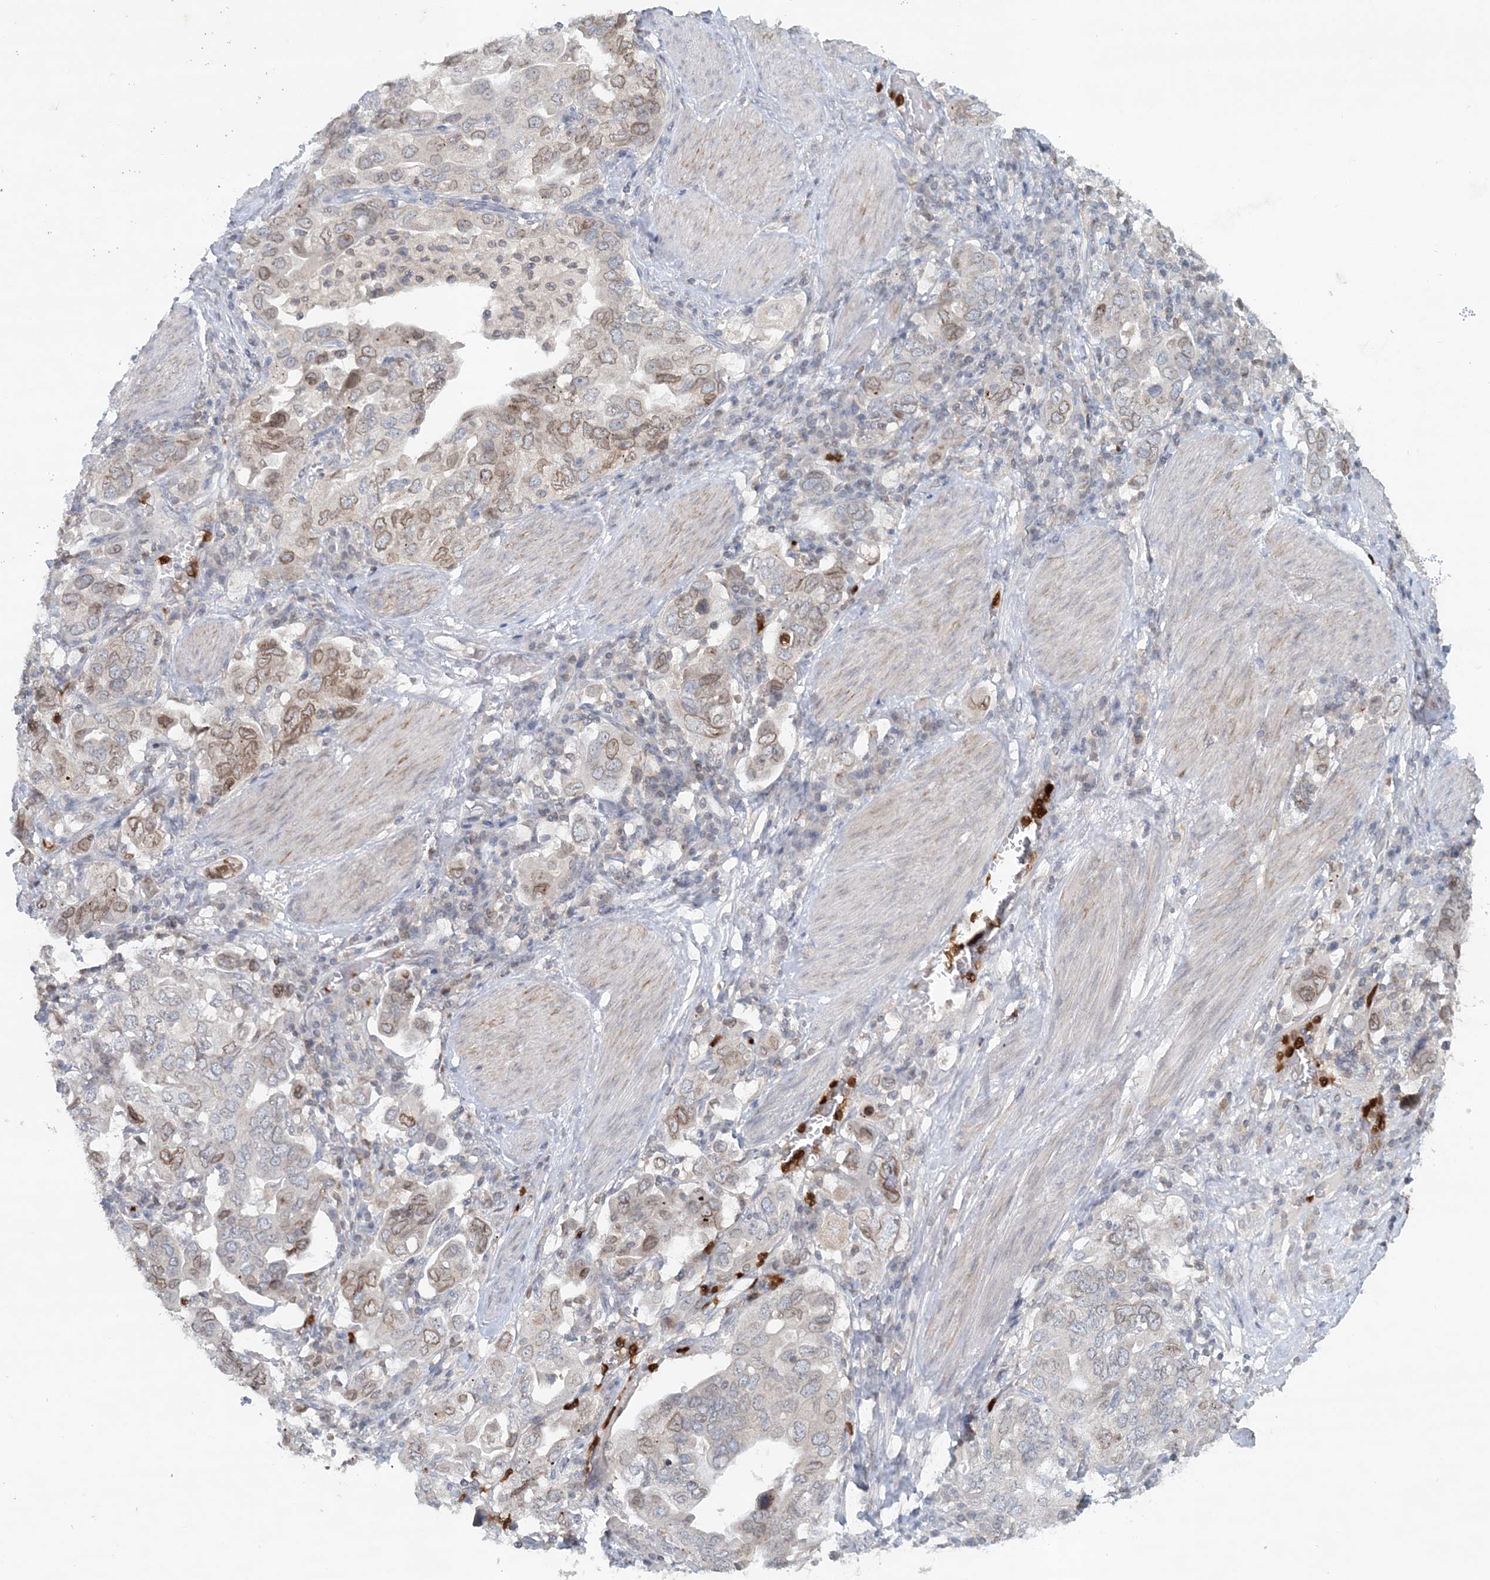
{"staining": {"intensity": "moderate", "quantity": "25%-75%", "location": "cytoplasmic/membranous,nuclear"}, "tissue": "stomach cancer", "cell_type": "Tumor cells", "image_type": "cancer", "snomed": [{"axis": "morphology", "description": "Adenocarcinoma, NOS"}, {"axis": "topography", "description": "Stomach, upper"}], "caption": "Immunohistochemistry image of human stomach cancer stained for a protein (brown), which exhibits medium levels of moderate cytoplasmic/membranous and nuclear positivity in approximately 25%-75% of tumor cells.", "gene": "NUP54", "patient": {"sex": "male", "age": 62}}